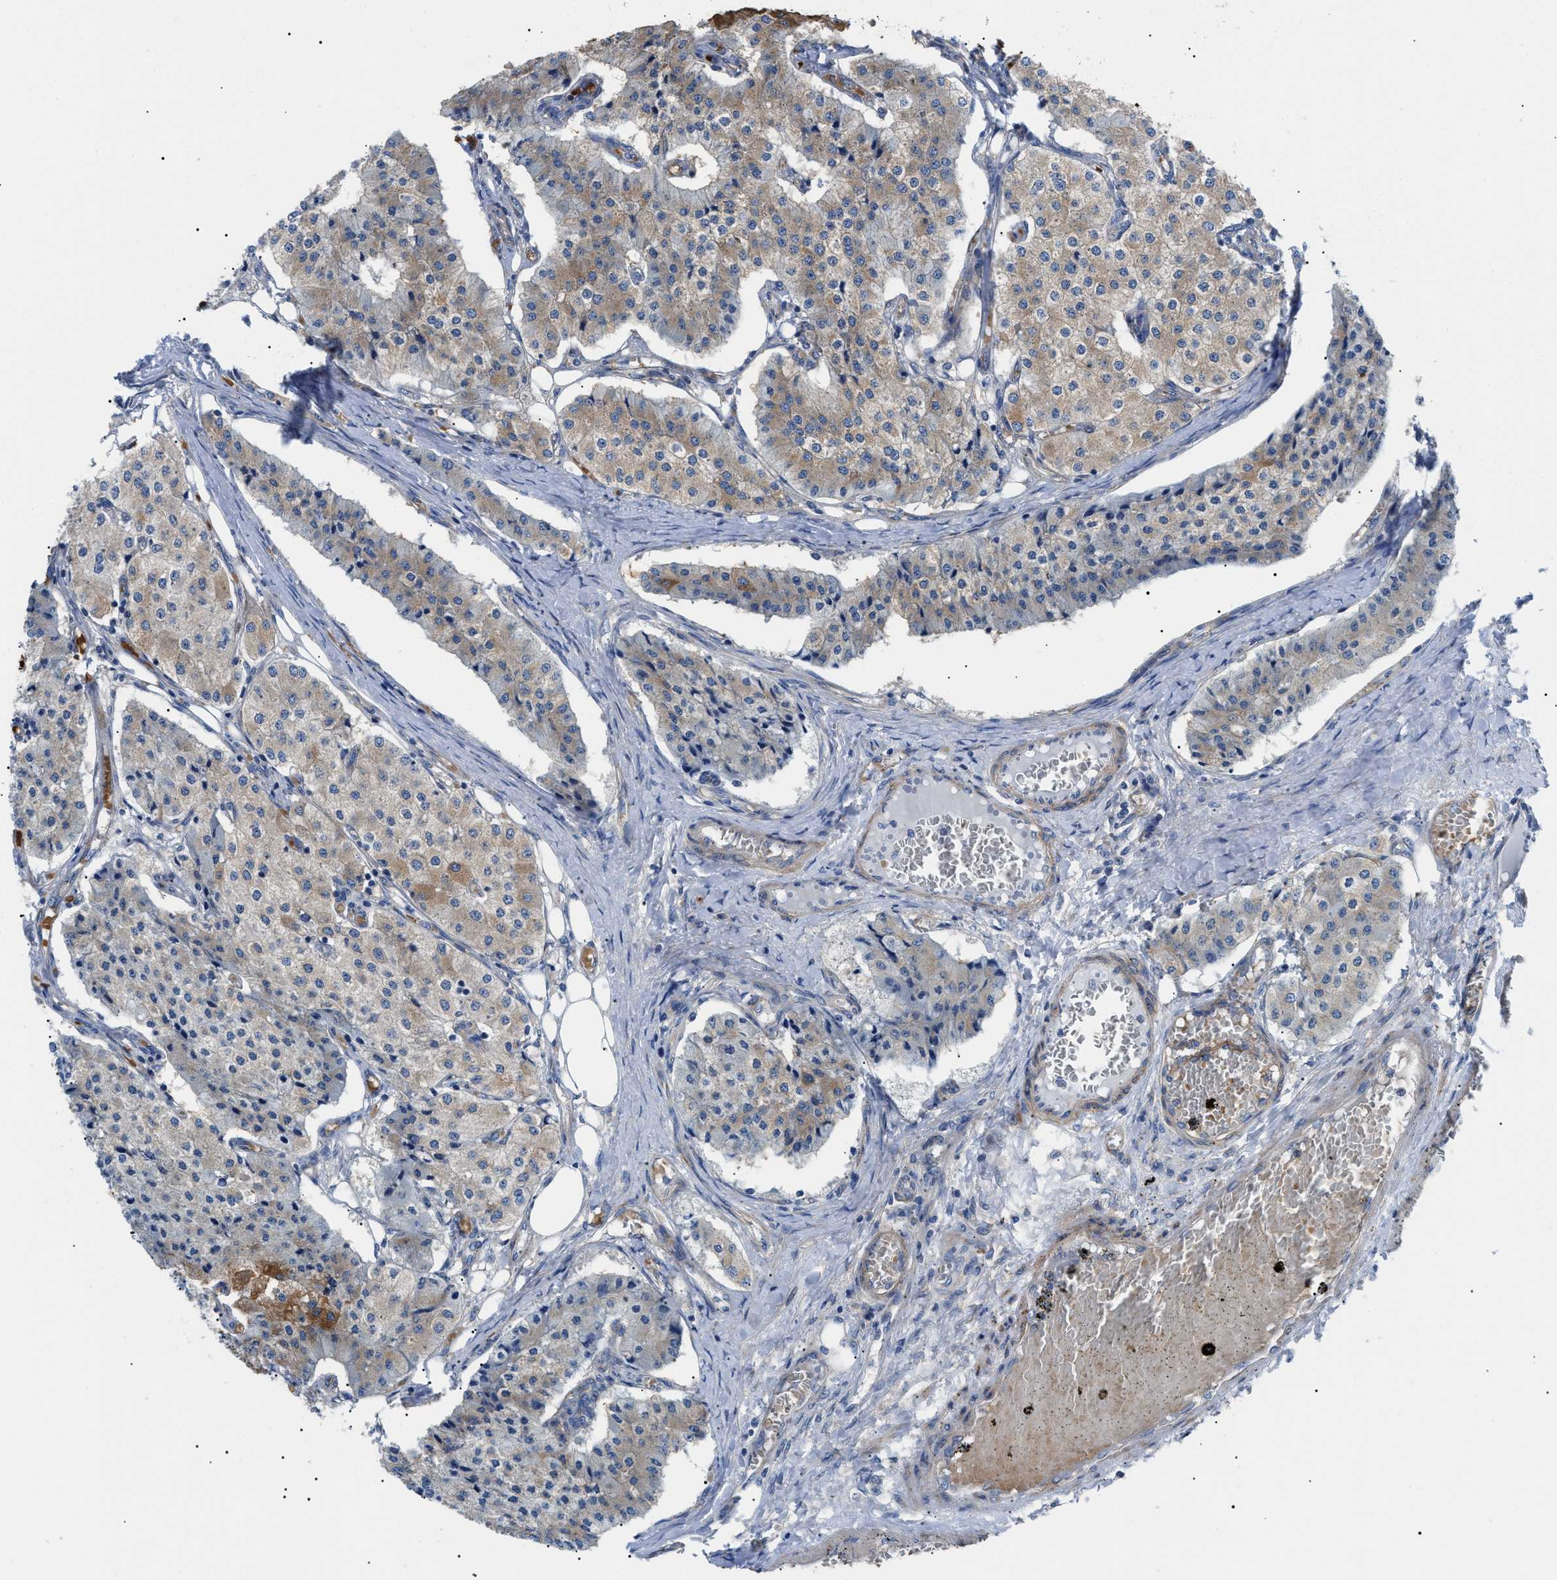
{"staining": {"intensity": "weak", "quantity": ">75%", "location": "cytoplasmic/membranous"}, "tissue": "carcinoid", "cell_type": "Tumor cells", "image_type": "cancer", "snomed": [{"axis": "morphology", "description": "Carcinoid, malignant, NOS"}, {"axis": "topography", "description": "Colon"}], "caption": "Carcinoid was stained to show a protein in brown. There is low levels of weak cytoplasmic/membranous staining in about >75% of tumor cells.", "gene": "HSPB8", "patient": {"sex": "female", "age": 52}}